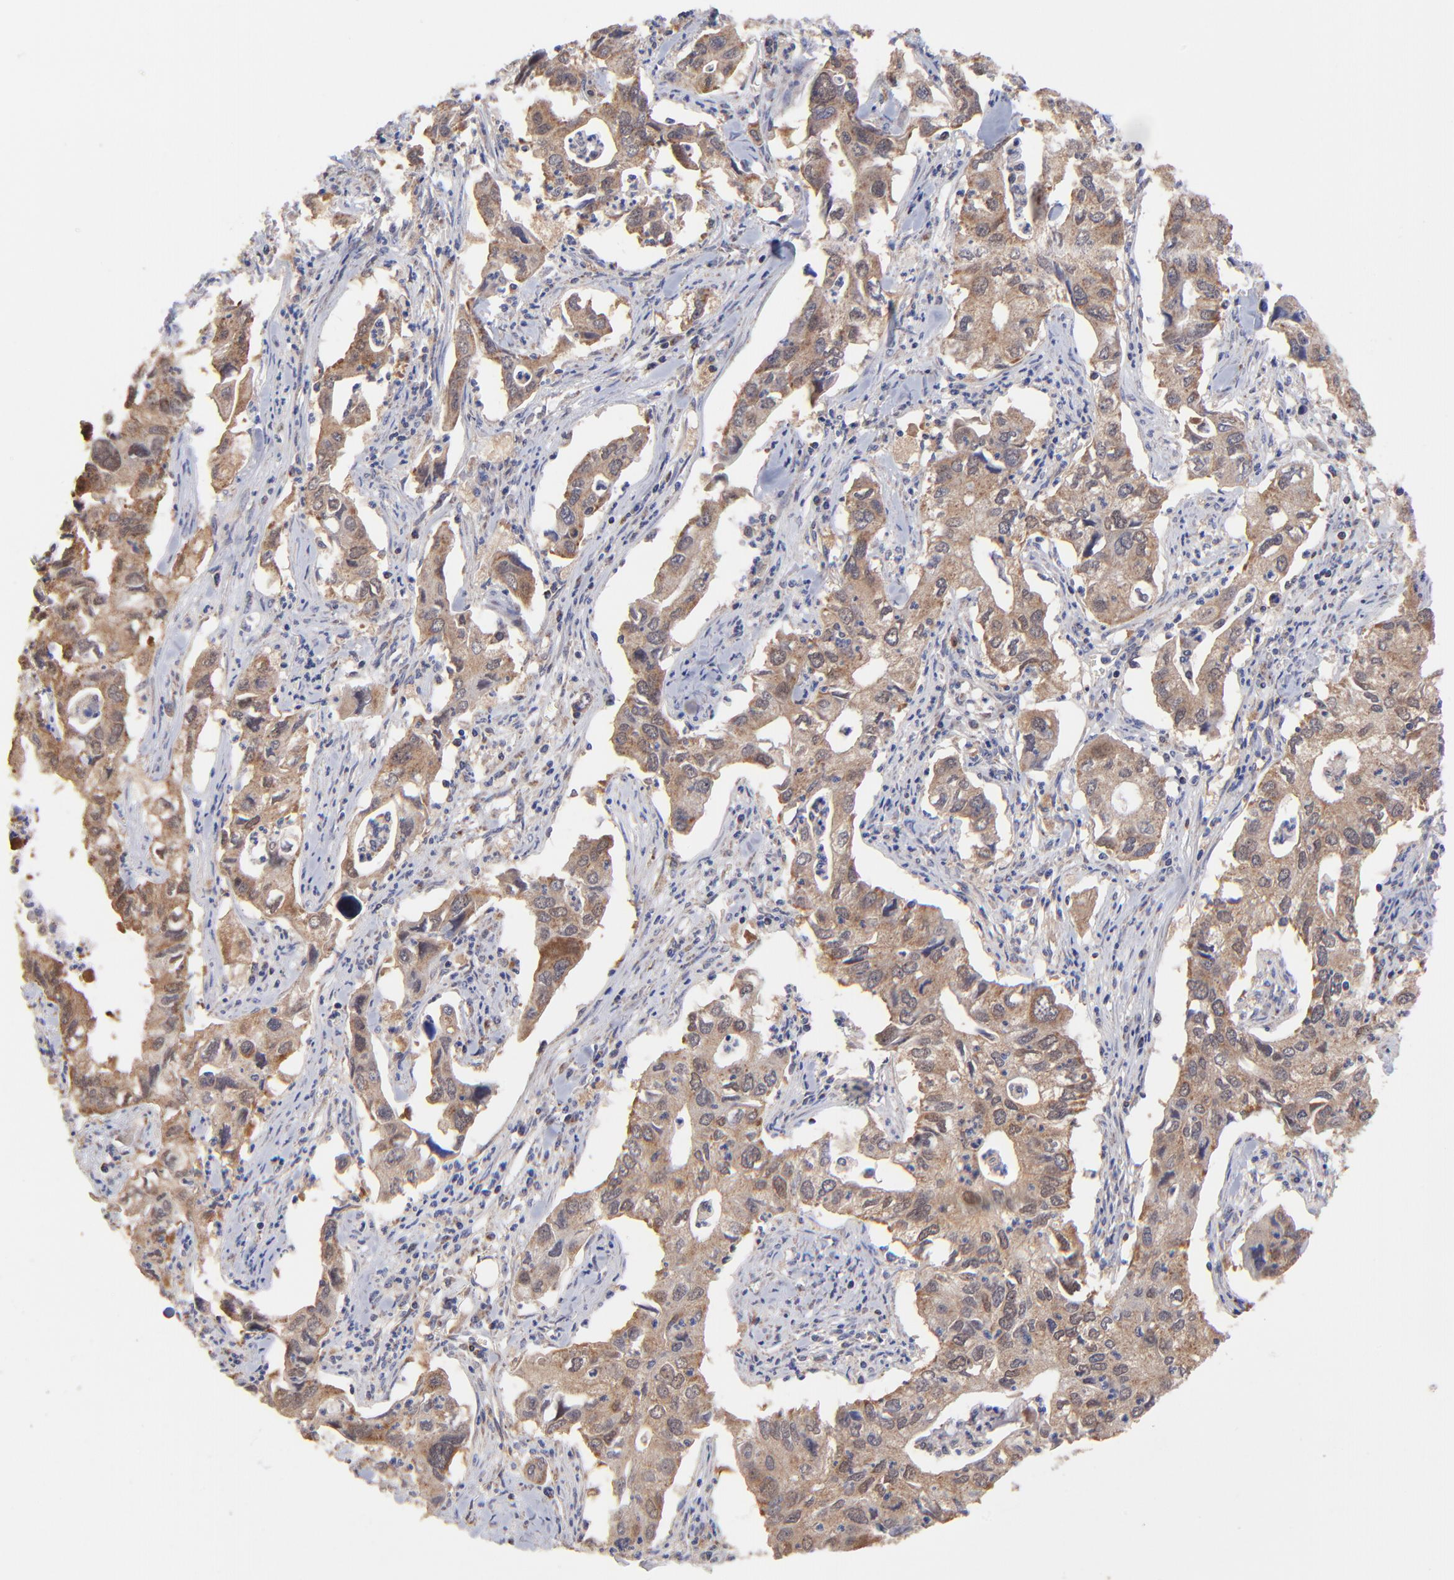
{"staining": {"intensity": "moderate", "quantity": ">75%", "location": "cytoplasmic/membranous"}, "tissue": "lung cancer", "cell_type": "Tumor cells", "image_type": "cancer", "snomed": [{"axis": "morphology", "description": "Adenocarcinoma, NOS"}, {"axis": "topography", "description": "Lung"}], "caption": "Tumor cells reveal medium levels of moderate cytoplasmic/membranous staining in approximately >75% of cells in human lung adenocarcinoma. Using DAB (brown) and hematoxylin (blue) stains, captured at high magnification using brightfield microscopy.", "gene": "FBXL12", "patient": {"sex": "male", "age": 48}}